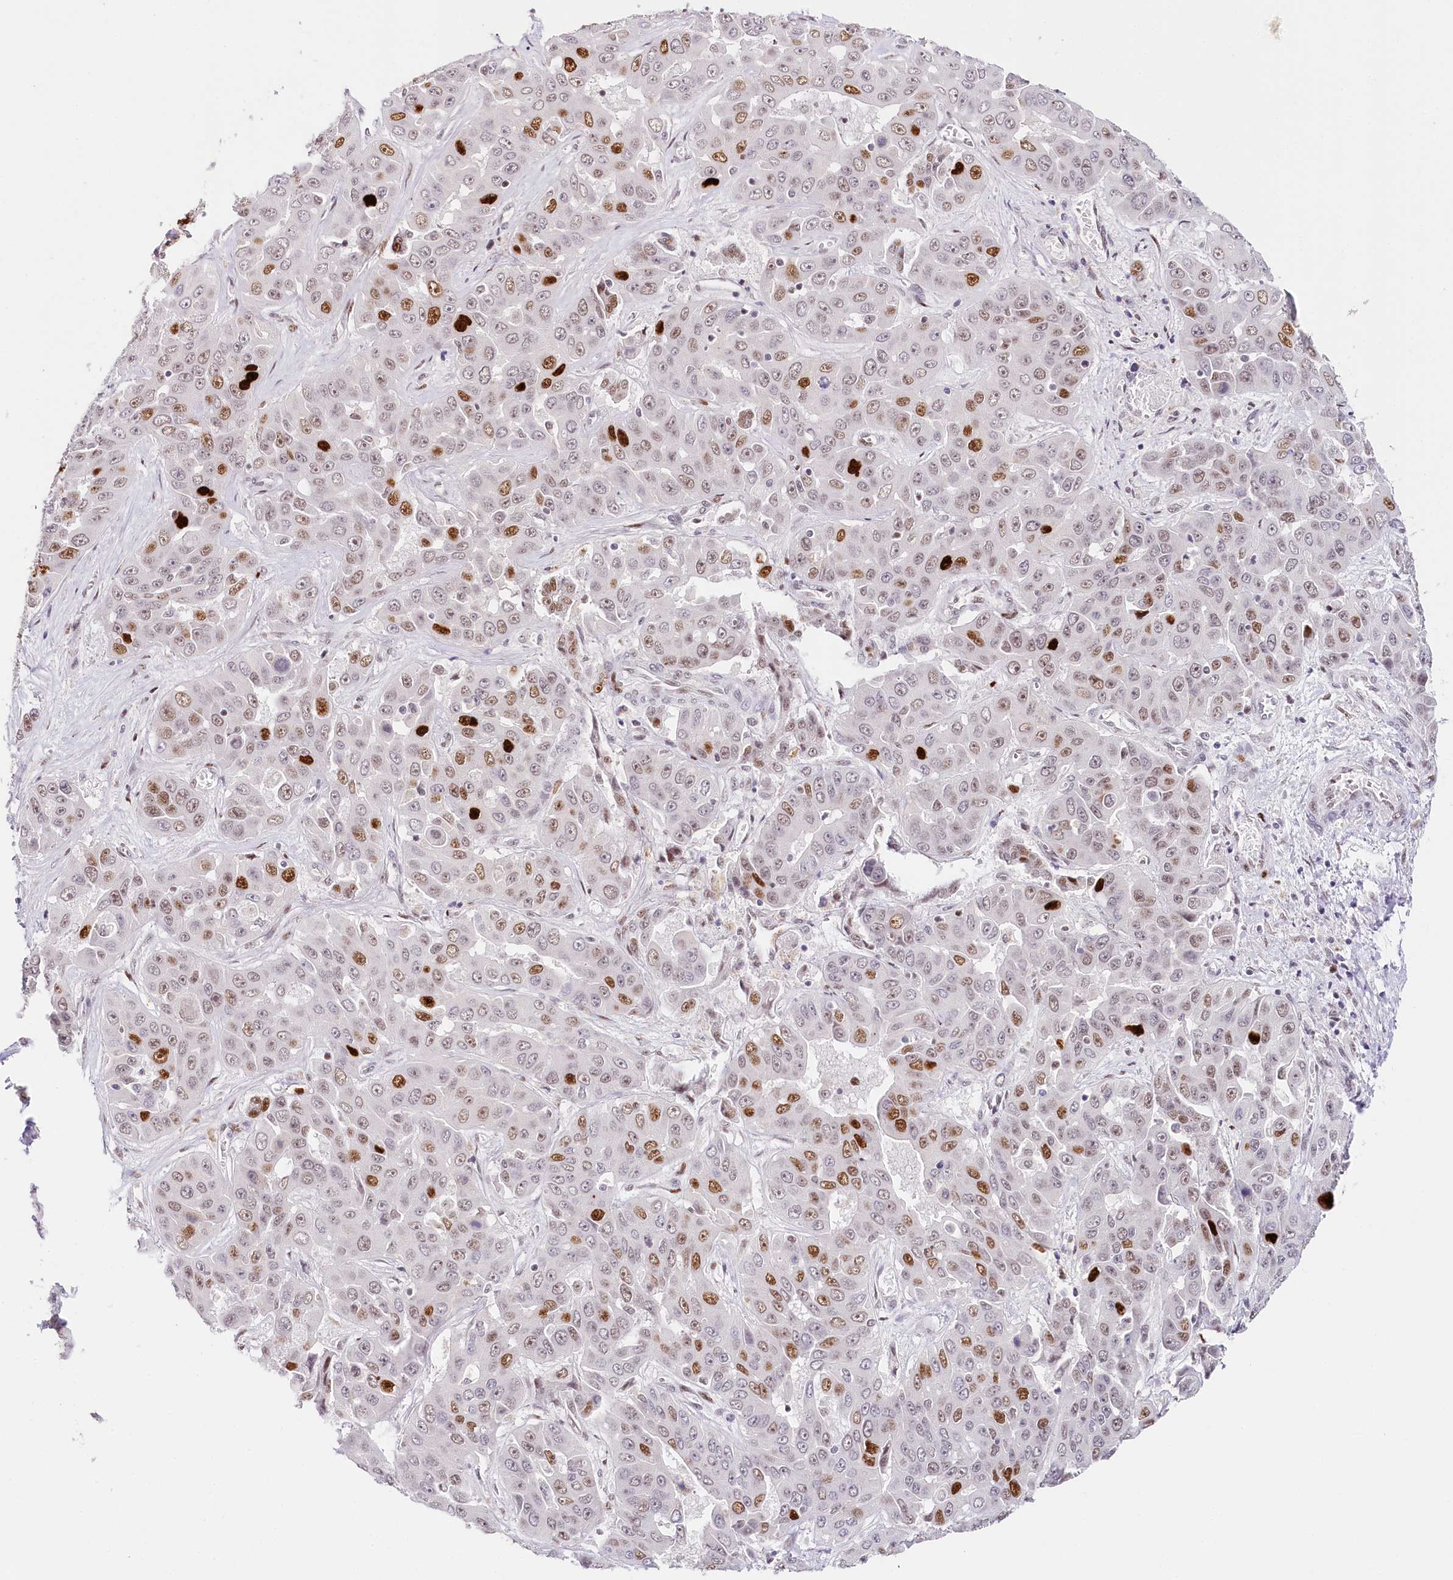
{"staining": {"intensity": "strong", "quantity": "<25%", "location": "nuclear"}, "tissue": "liver cancer", "cell_type": "Tumor cells", "image_type": "cancer", "snomed": [{"axis": "morphology", "description": "Cholangiocarcinoma"}, {"axis": "topography", "description": "Liver"}], "caption": "DAB (3,3'-diaminobenzidine) immunohistochemical staining of liver cancer demonstrates strong nuclear protein positivity in about <25% of tumor cells.", "gene": "TP53", "patient": {"sex": "female", "age": 52}}